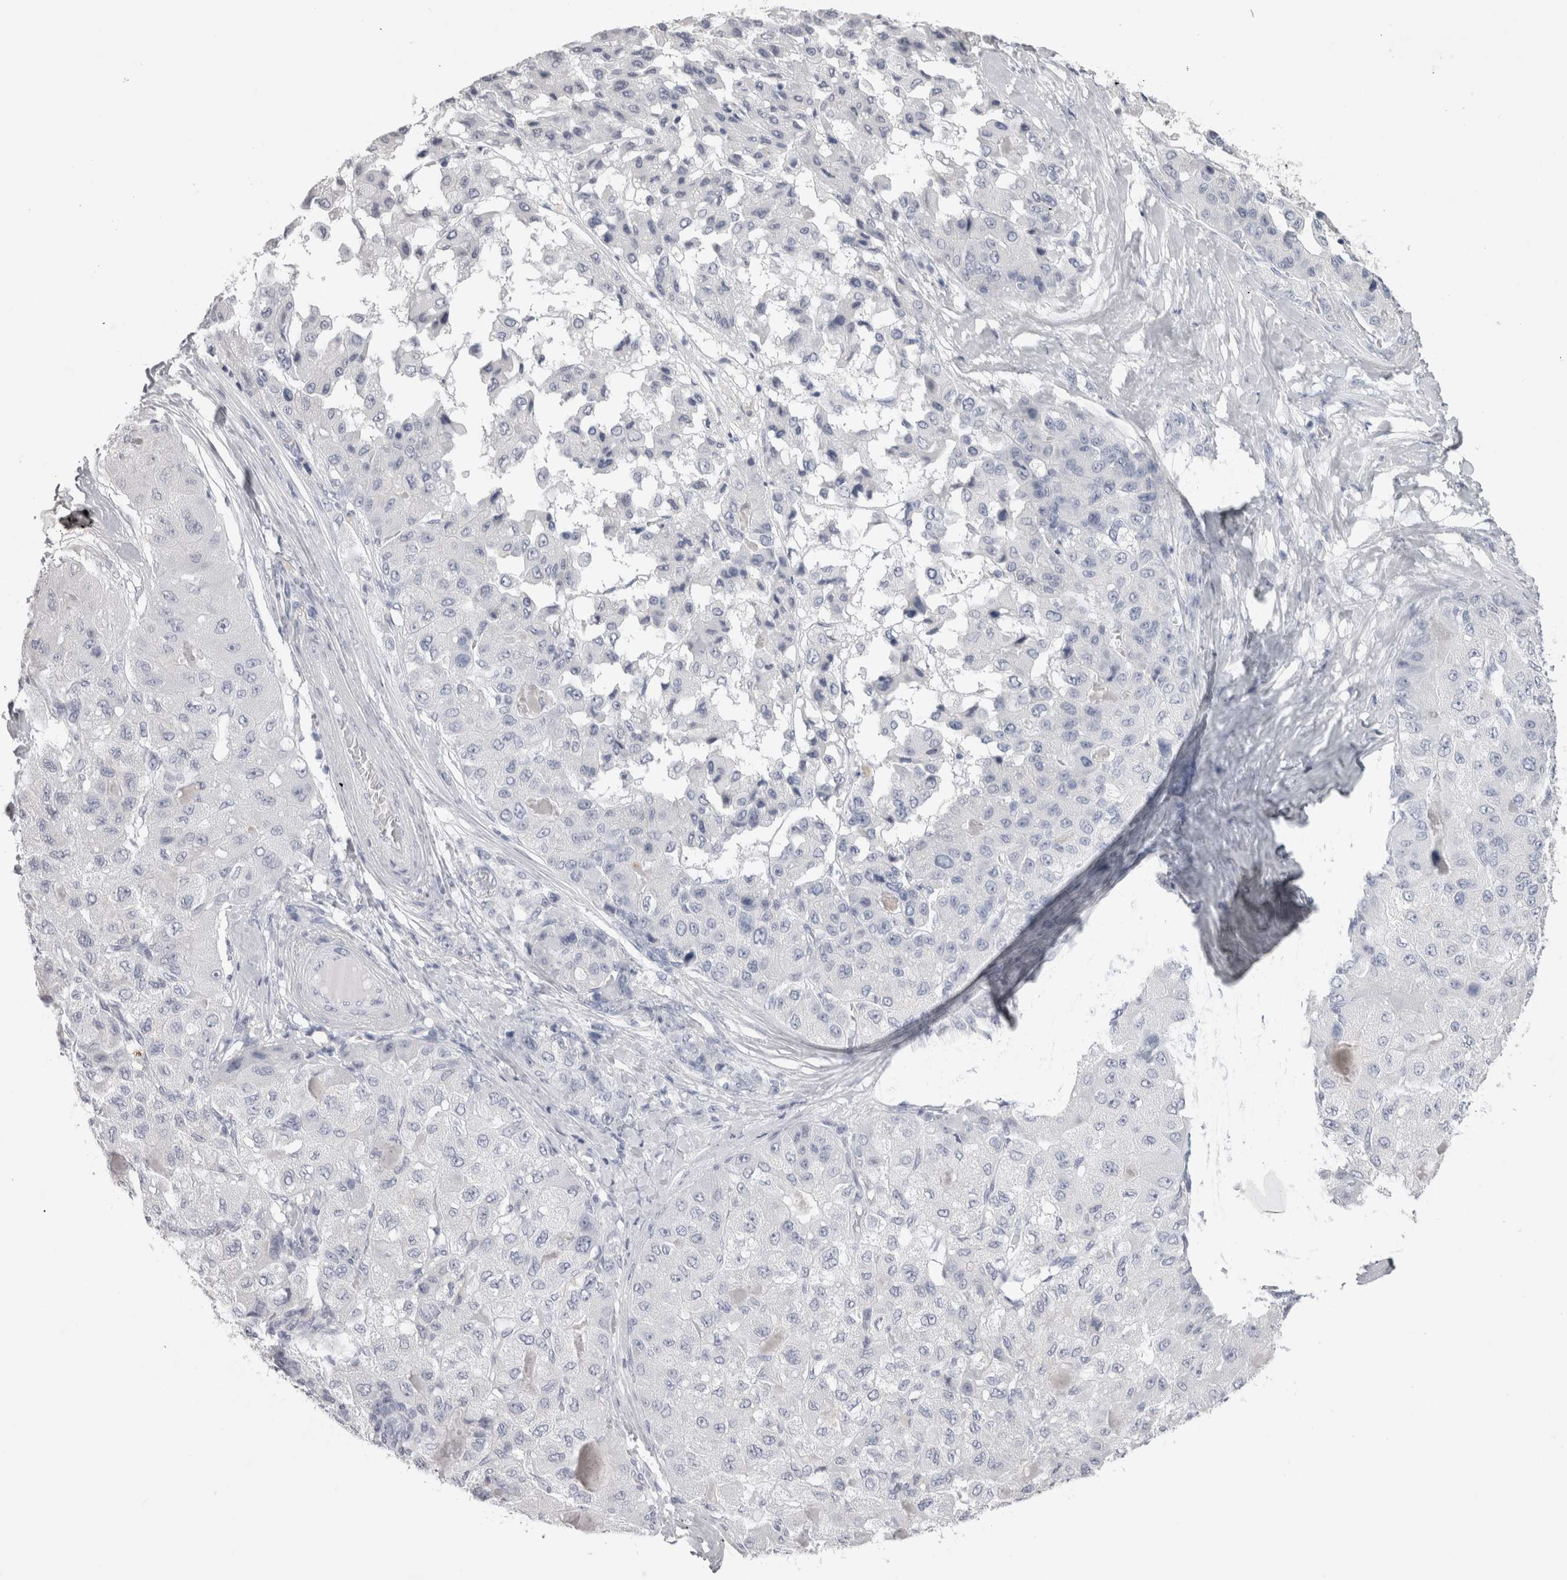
{"staining": {"intensity": "negative", "quantity": "none", "location": "none"}, "tissue": "liver cancer", "cell_type": "Tumor cells", "image_type": "cancer", "snomed": [{"axis": "morphology", "description": "Carcinoma, Hepatocellular, NOS"}, {"axis": "topography", "description": "Liver"}], "caption": "This is an IHC micrograph of human liver cancer. There is no expression in tumor cells.", "gene": "ADAM2", "patient": {"sex": "male", "age": 80}}